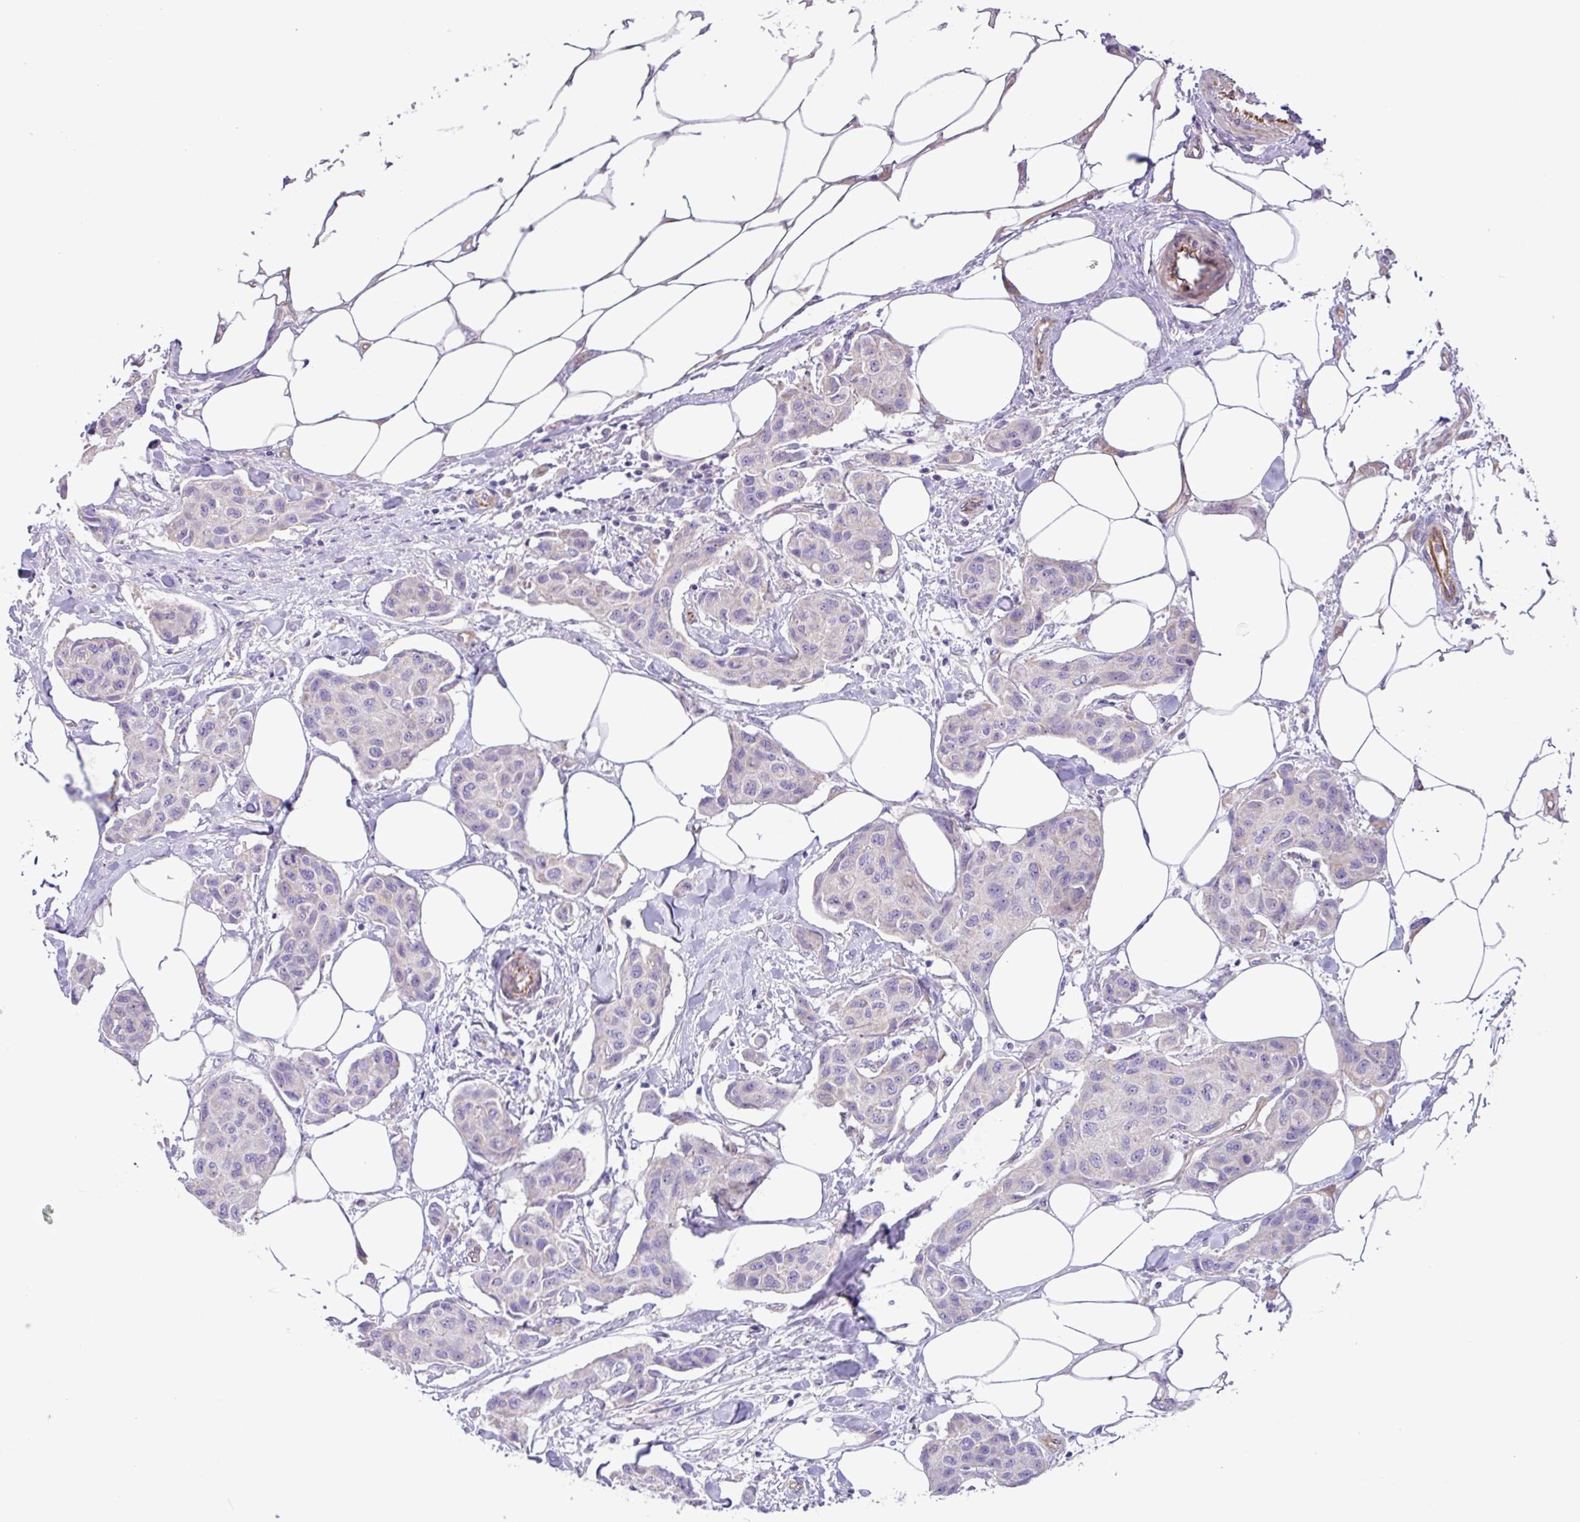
{"staining": {"intensity": "negative", "quantity": "none", "location": "none"}, "tissue": "breast cancer", "cell_type": "Tumor cells", "image_type": "cancer", "snomed": [{"axis": "morphology", "description": "Duct carcinoma"}, {"axis": "topography", "description": "Breast"}, {"axis": "topography", "description": "Lymph node"}], "caption": "DAB (3,3'-diaminobenzidine) immunohistochemical staining of human infiltrating ductal carcinoma (breast) demonstrates no significant expression in tumor cells. The staining was performed using DAB to visualize the protein expression in brown, while the nuclei were stained in blue with hematoxylin (Magnification: 20x).", "gene": "MRM2", "patient": {"sex": "female", "age": 80}}